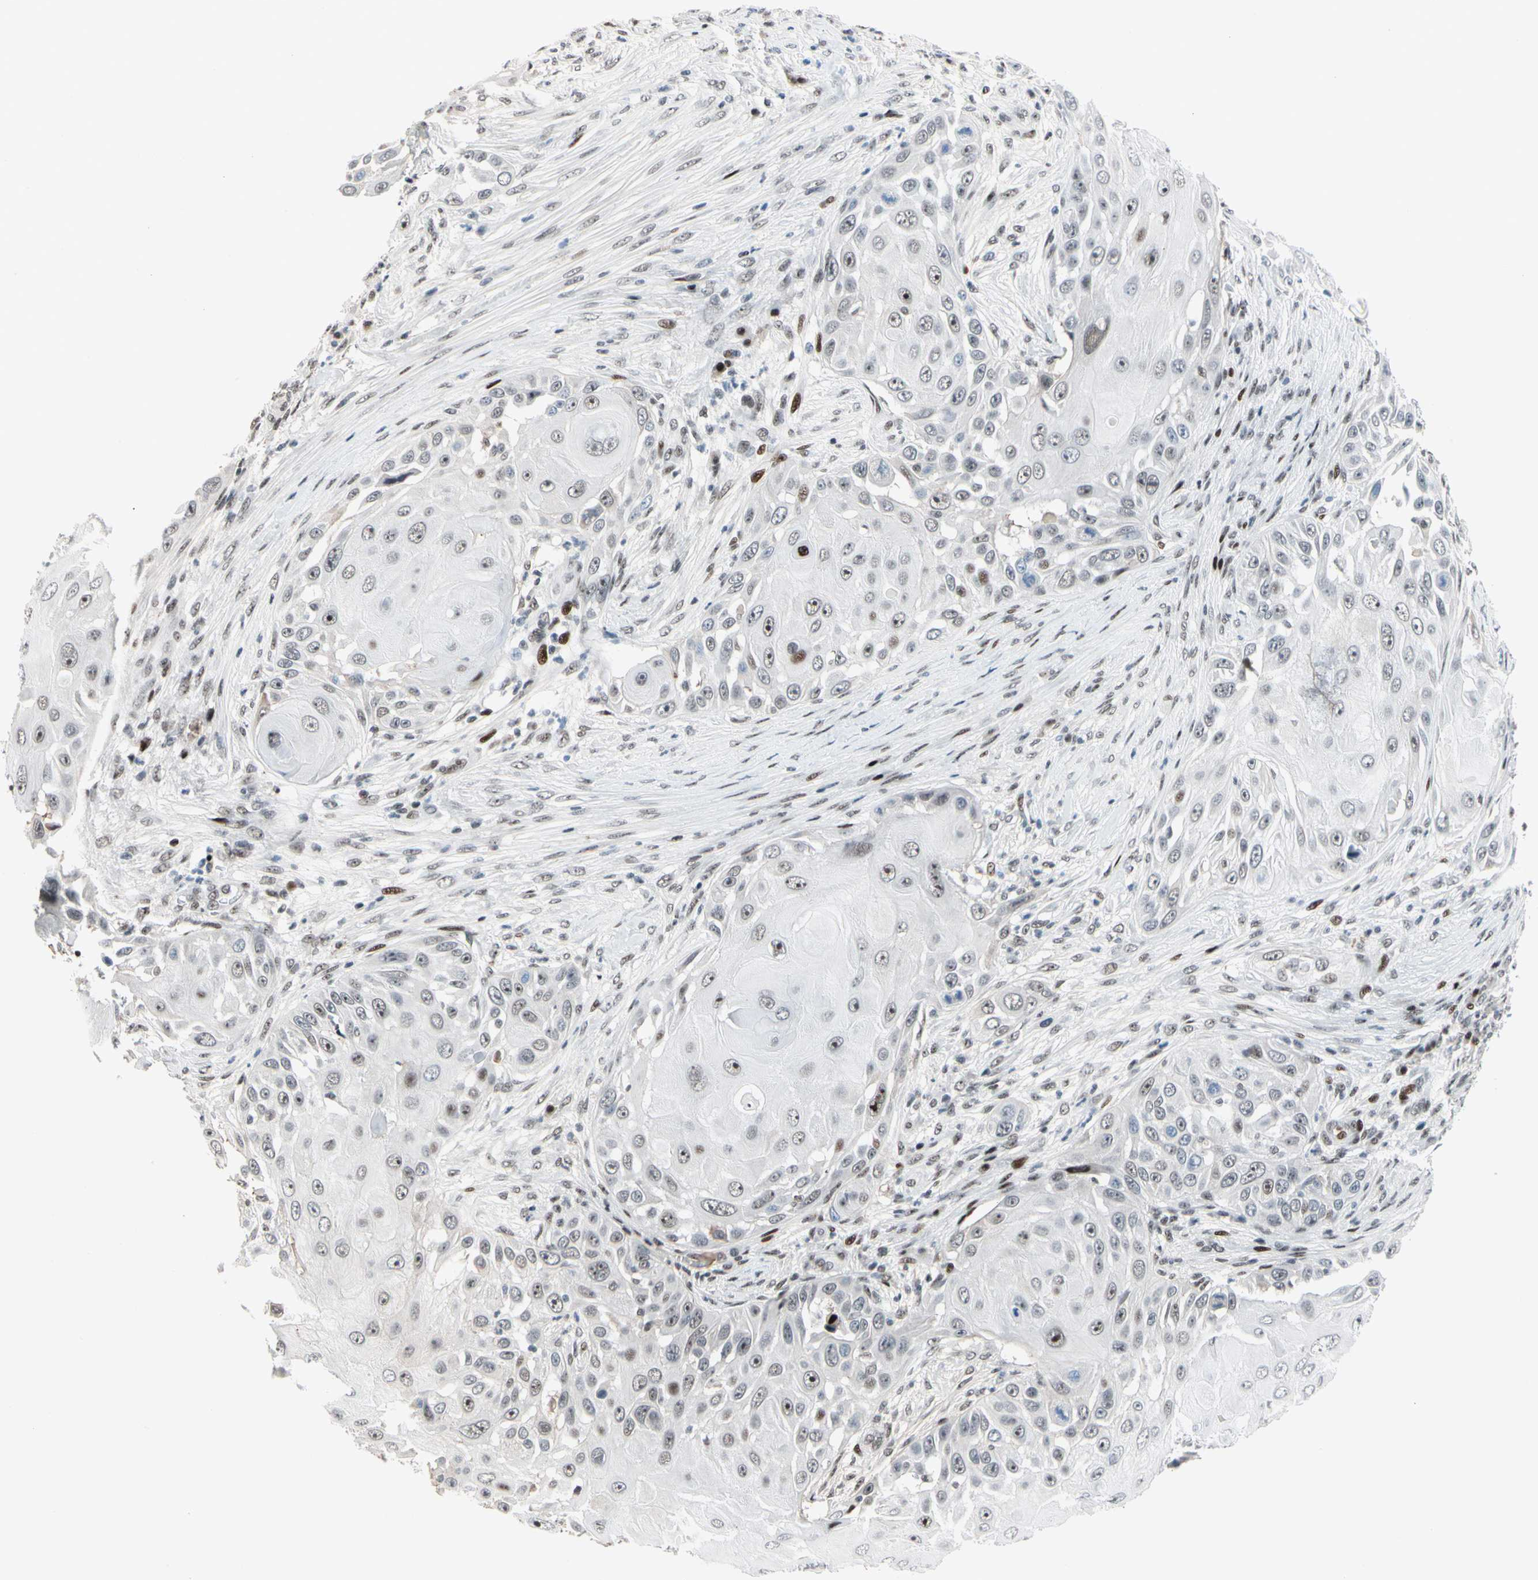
{"staining": {"intensity": "weak", "quantity": "25%-75%", "location": "nuclear"}, "tissue": "skin cancer", "cell_type": "Tumor cells", "image_type": "cancer", "snomed": [{"axis": "morphology", "description": "Squamous cell carcinoma, NOS"}, {"axis": "topography", "description": "Skin"}], "caption": "Immunohistochemistry (IHC) of skin squamous cell carcinoma reveals low levels of weak nuclear positivity in about 25%-75% of tumor cells.", "gene": "FOXO3", "patient": {"sex": "female", "age": 44}}